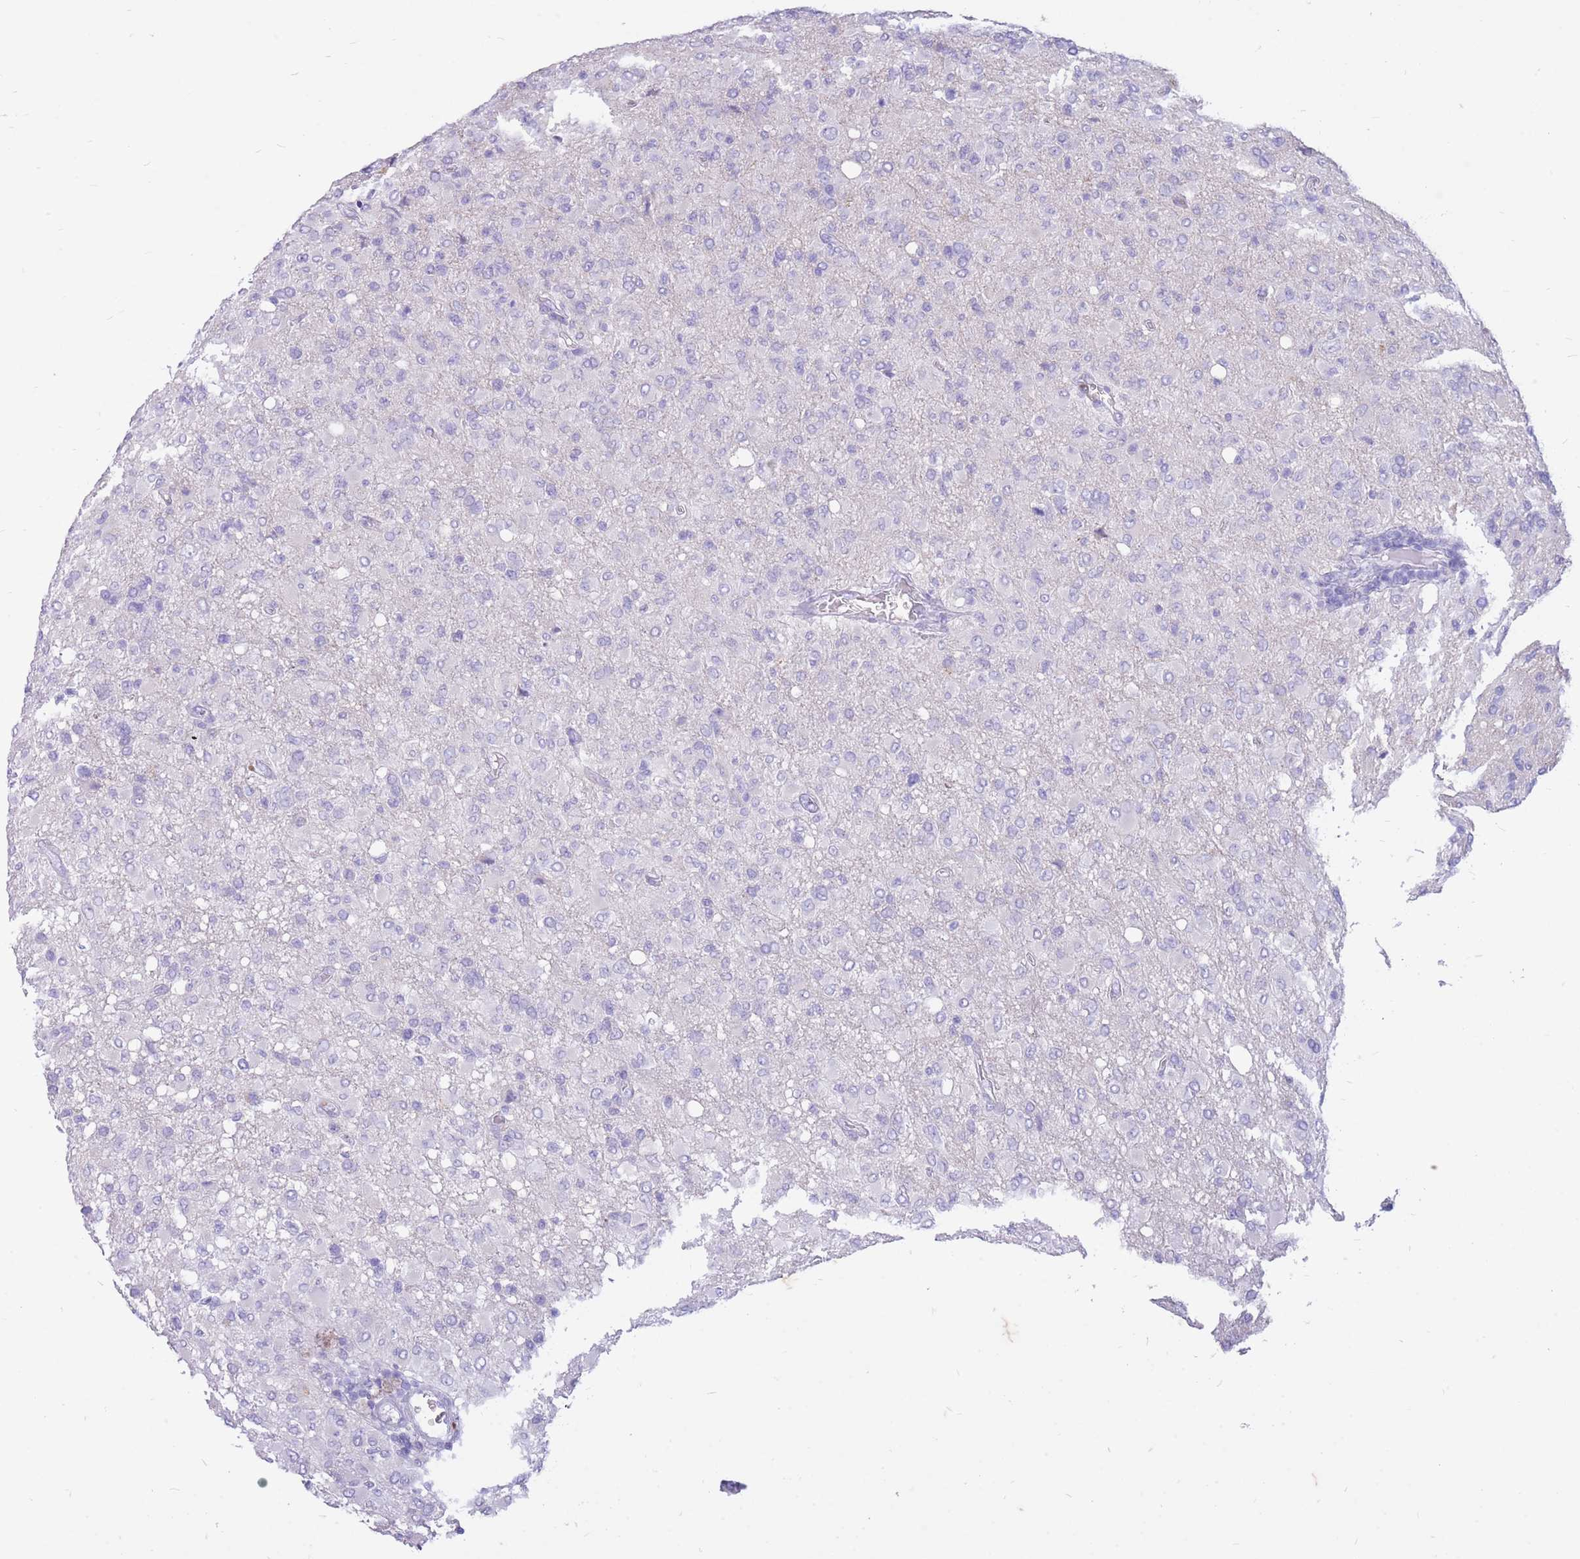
{"staining": {"intensity": "negative", "quantity": "none", "location": "none"}, "tissue": "glioma", "cell_type": "Tumor cells", "image_type": "cancer", "snomed": [{"axis": "morphology", "description": "Glioma, malignant, High grade"}, {"axis": "topography", "description": "Brain"}], "caption": "This is an IHC image of human malignant glioma (high-grade). There is no expression in tumor cells.", "gene": "ZFP37", "patient": {"sex": "female", "age": 57}}